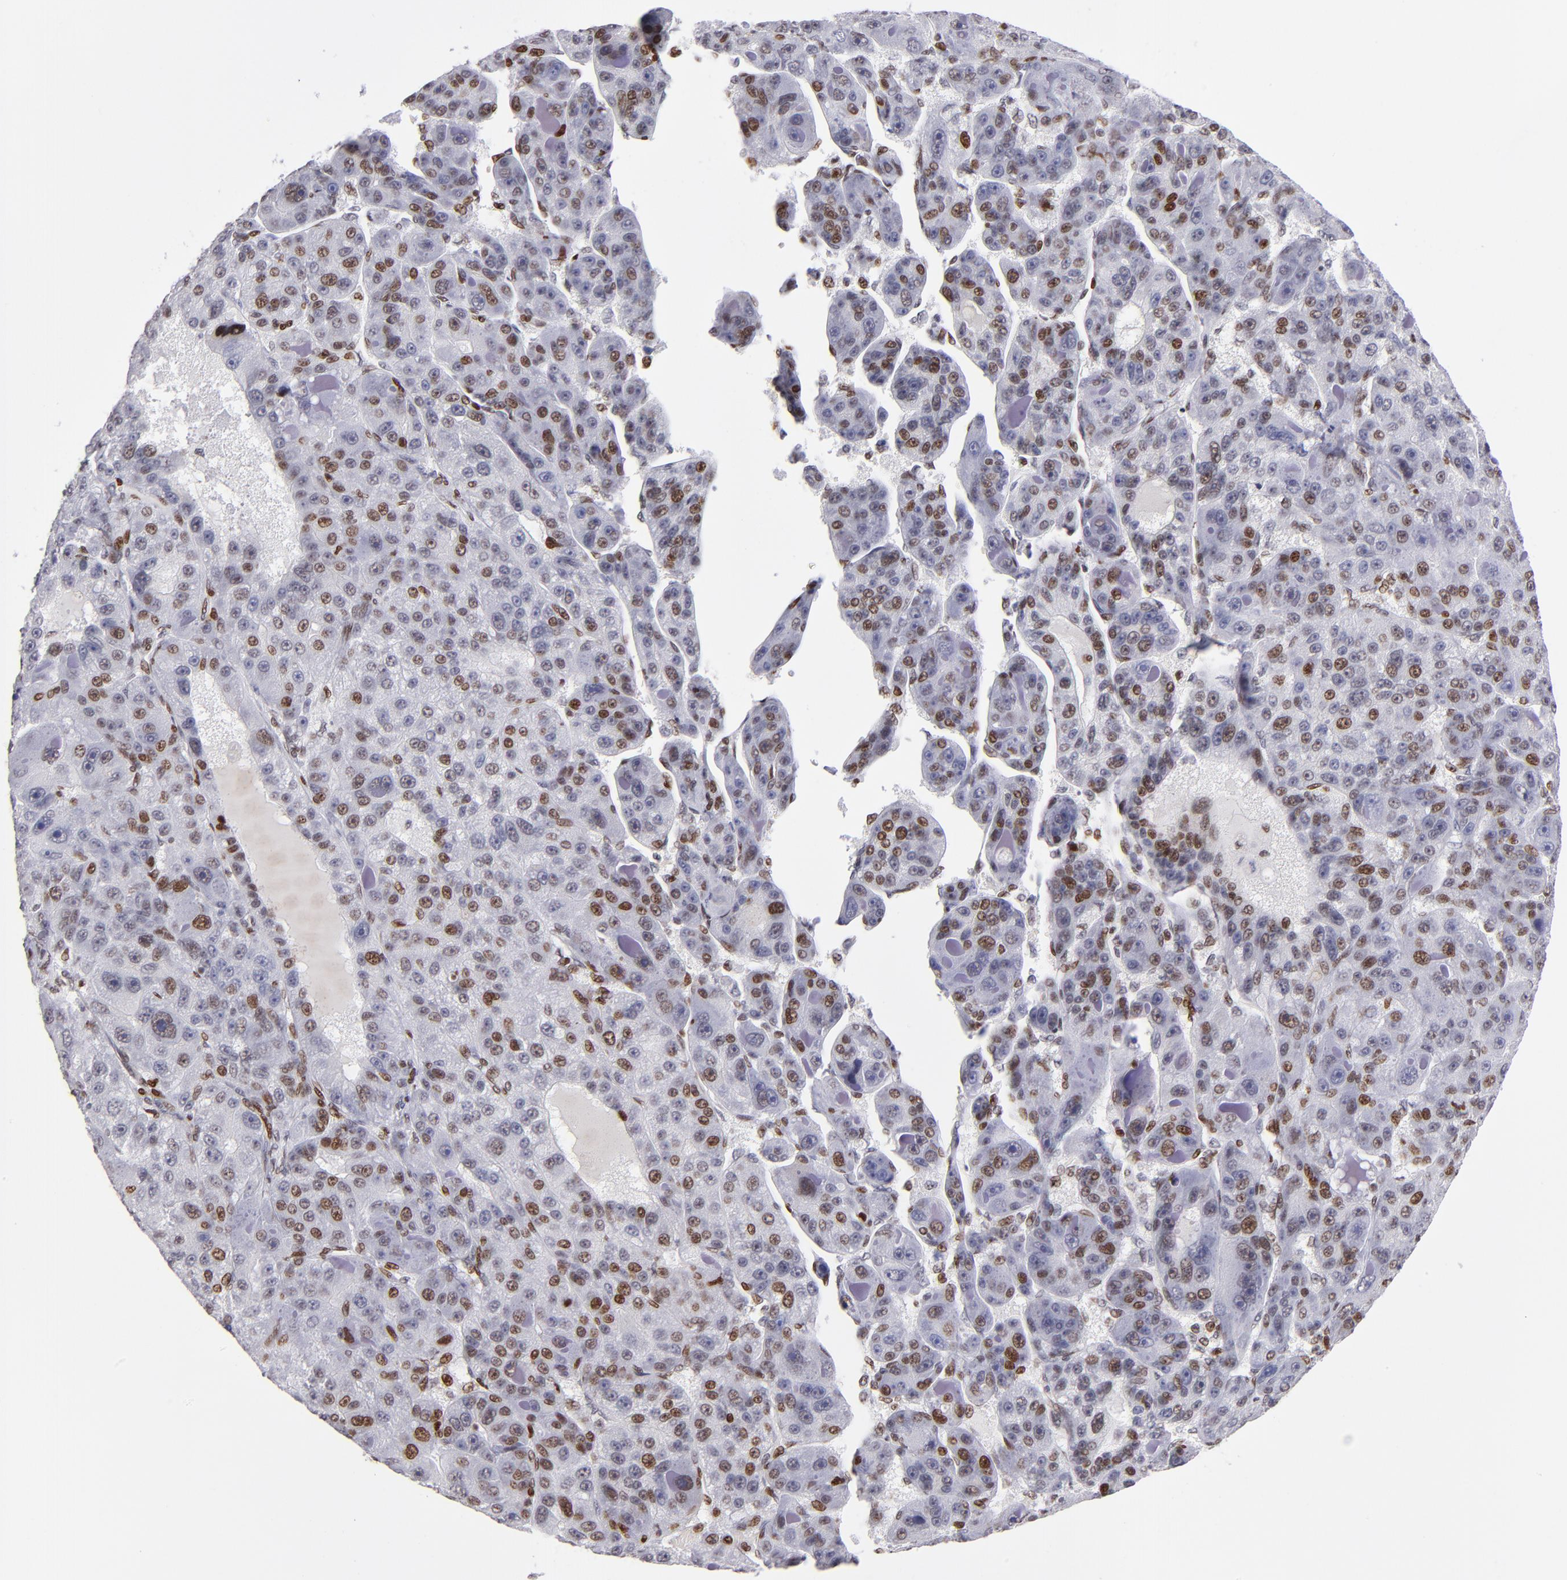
{"staining": {"intensity": "moderate", "quantity": "25%-75%", "location": "nuclear"}, "tissue": "liver cancer", "cell_type": "Tumor cells", "image_type": "cancer", "snomed": [{"axis": "morphology", "description": "Carcinoma, Hepatocellular, NOS"}, {"axis": "topography", "description": "Liver"}], "caption": "Immunohistochemical staining of human liver cancer displays moderate nuclear protein positivity in about 25%-75% of tumor cells.", "gene": "POLA1", "patient": {"sex": "male", "age": 76}}